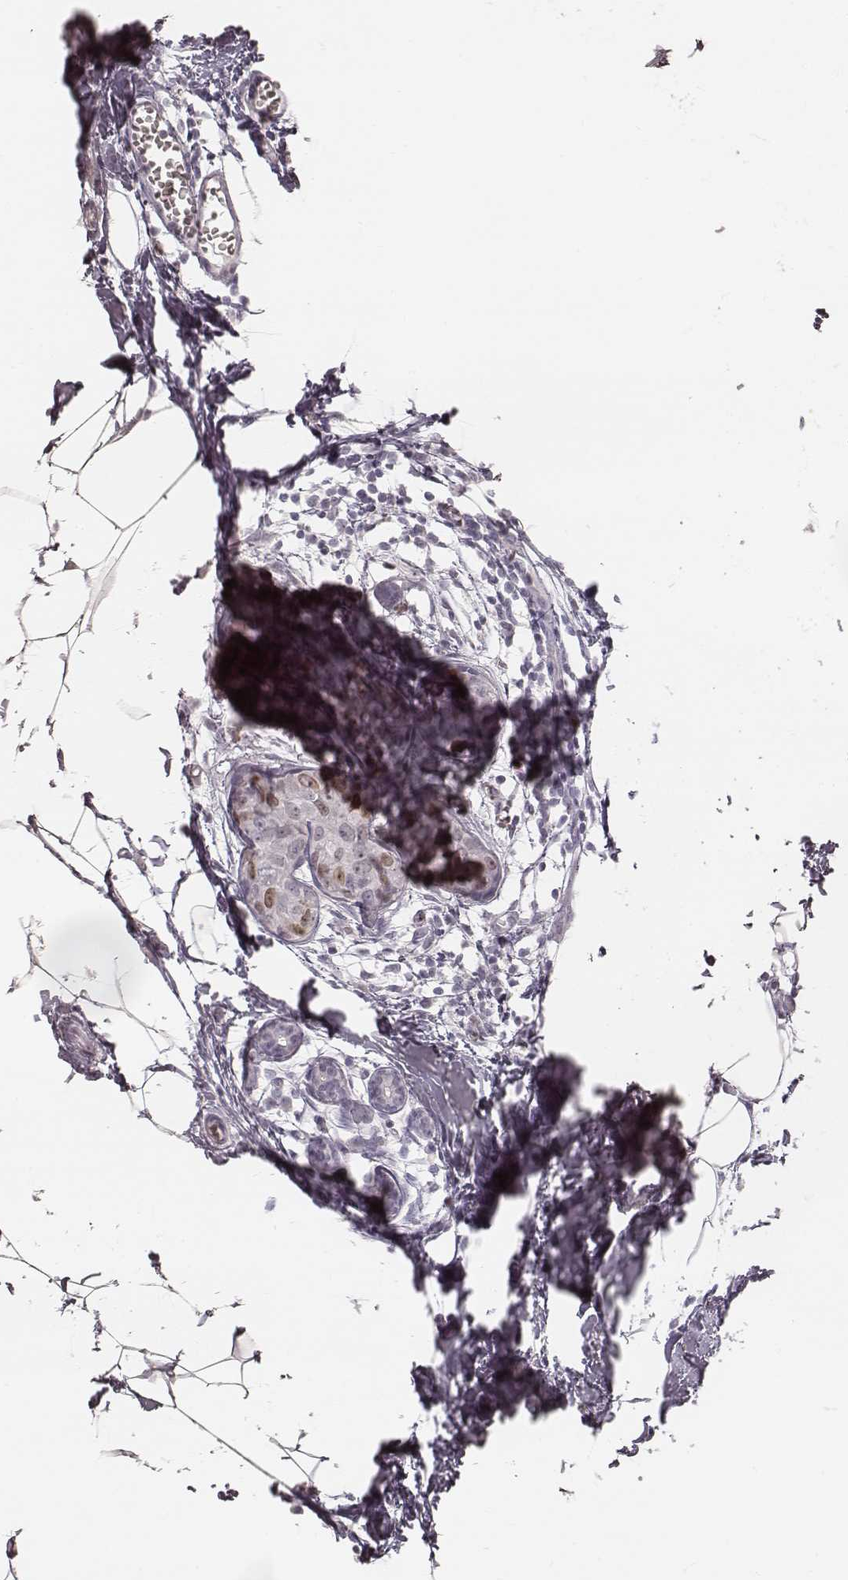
{"staining": {"intensity": "weak", "quantity": "<25%", "location": "nuclear"}, "tissue": "breast cancer", "cell_type": "Tumor cells", "image_type": "cancer", "snomed": [{"axis": "morphology", "description": "Duct carcinoma"}, {"axis": "topography", "description": "Breast"}], "caption": "Immunohistochemical staining of human breast cancer exhibits no significant expression in tumor cells. (DAB (3,3'-diaminobenzidine) immunohistochemistry (IHC), high magnification).", "gene": "TEX37", "patient": {"sex": "female", "age": 38}}